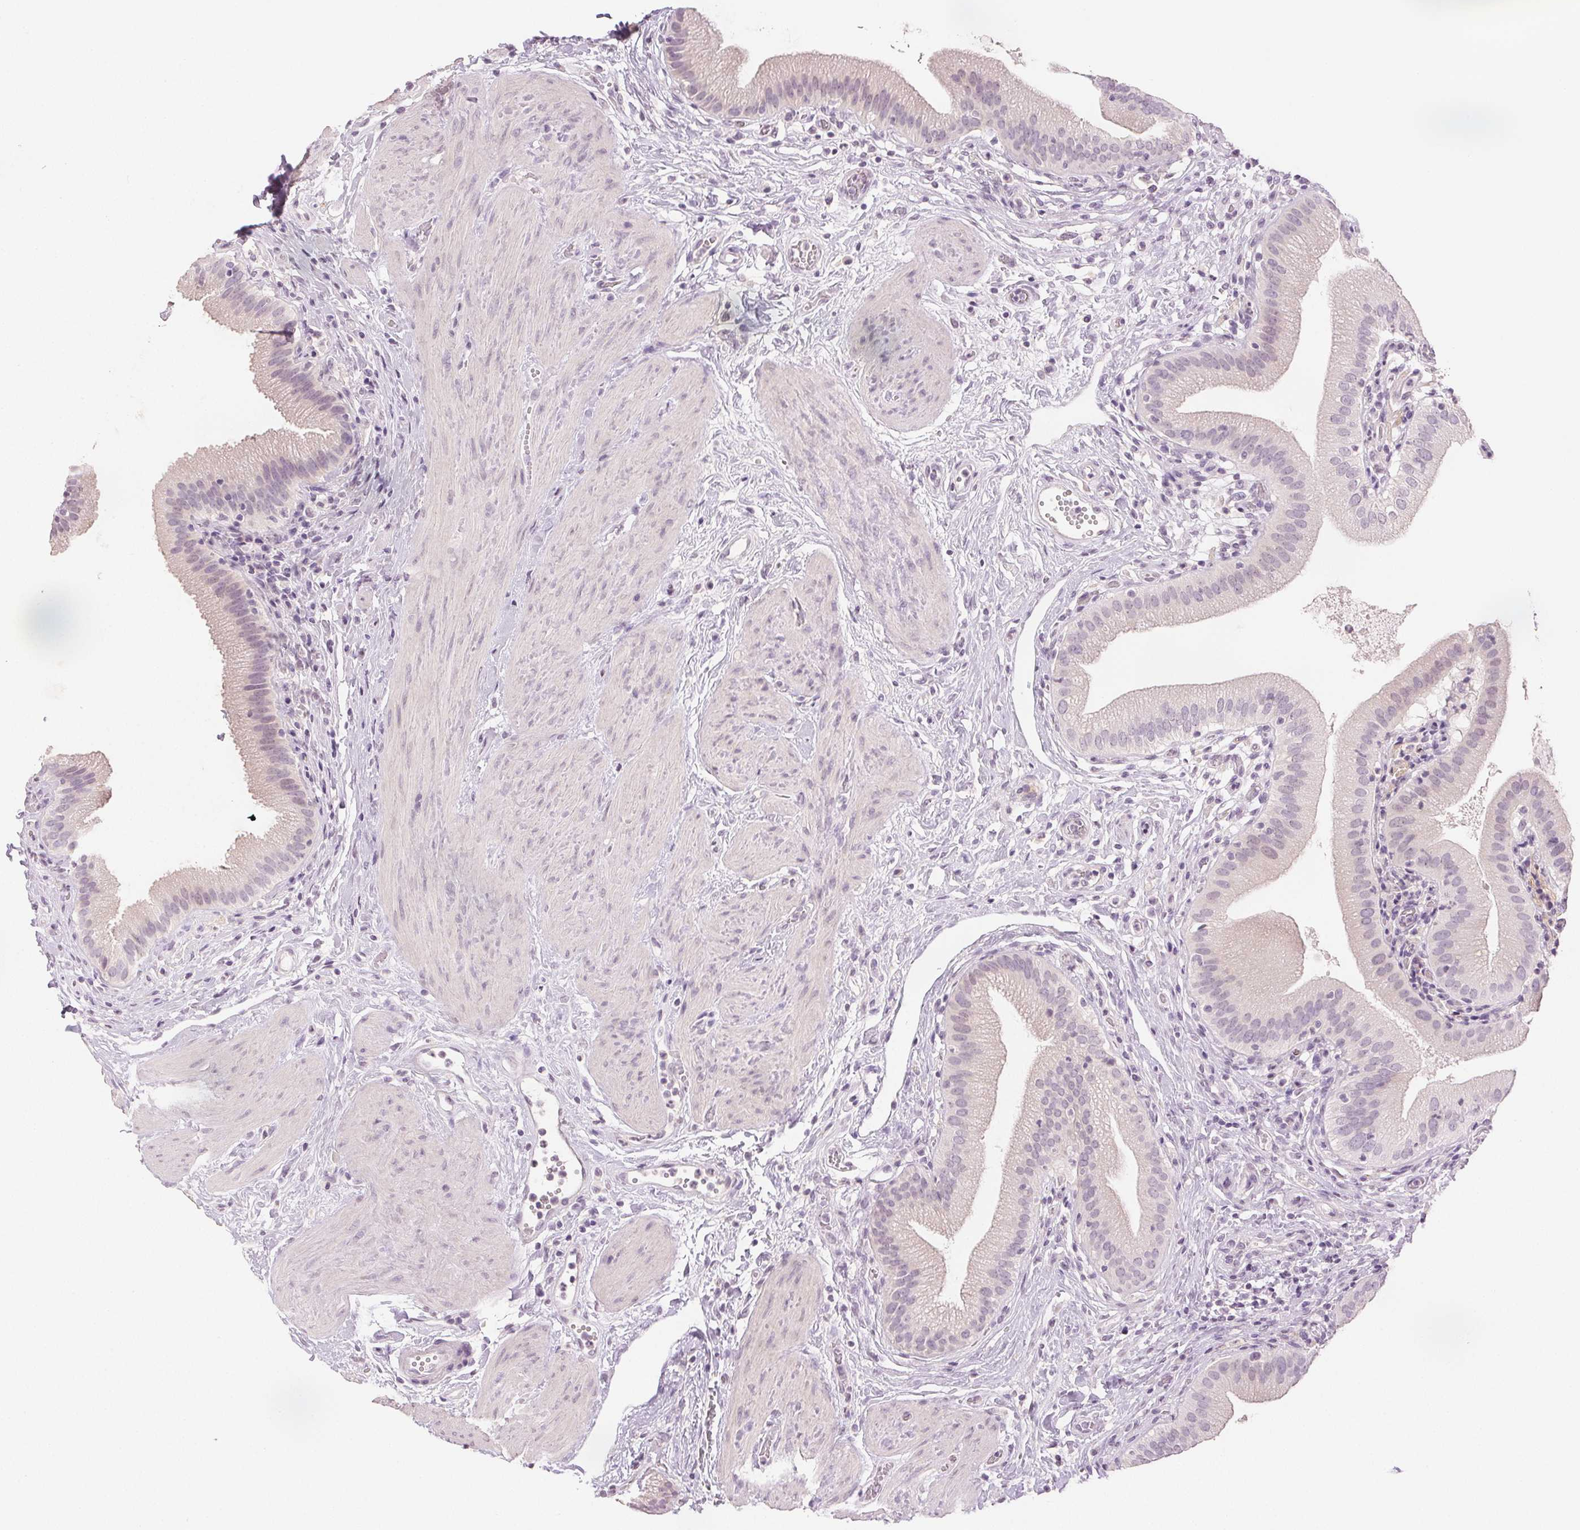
{"staining": {"intensity": "negative", "quantity": "none", "location": "none"}, "tissue": "gallbladder", "cell_type": "Glandular cells", "image_type": "normal", "snomed": [{"axis": "morphology", "description": "Normal tissue, NOS"}, {"axis": "topography", "description": "Gallbladder"}], "caption": "Immunohistochemical staining of benign human gallbladder displays no significant expression in glandular cells.", "gene": "SCGN", "patient": {"sex": "female", "age": 65}}